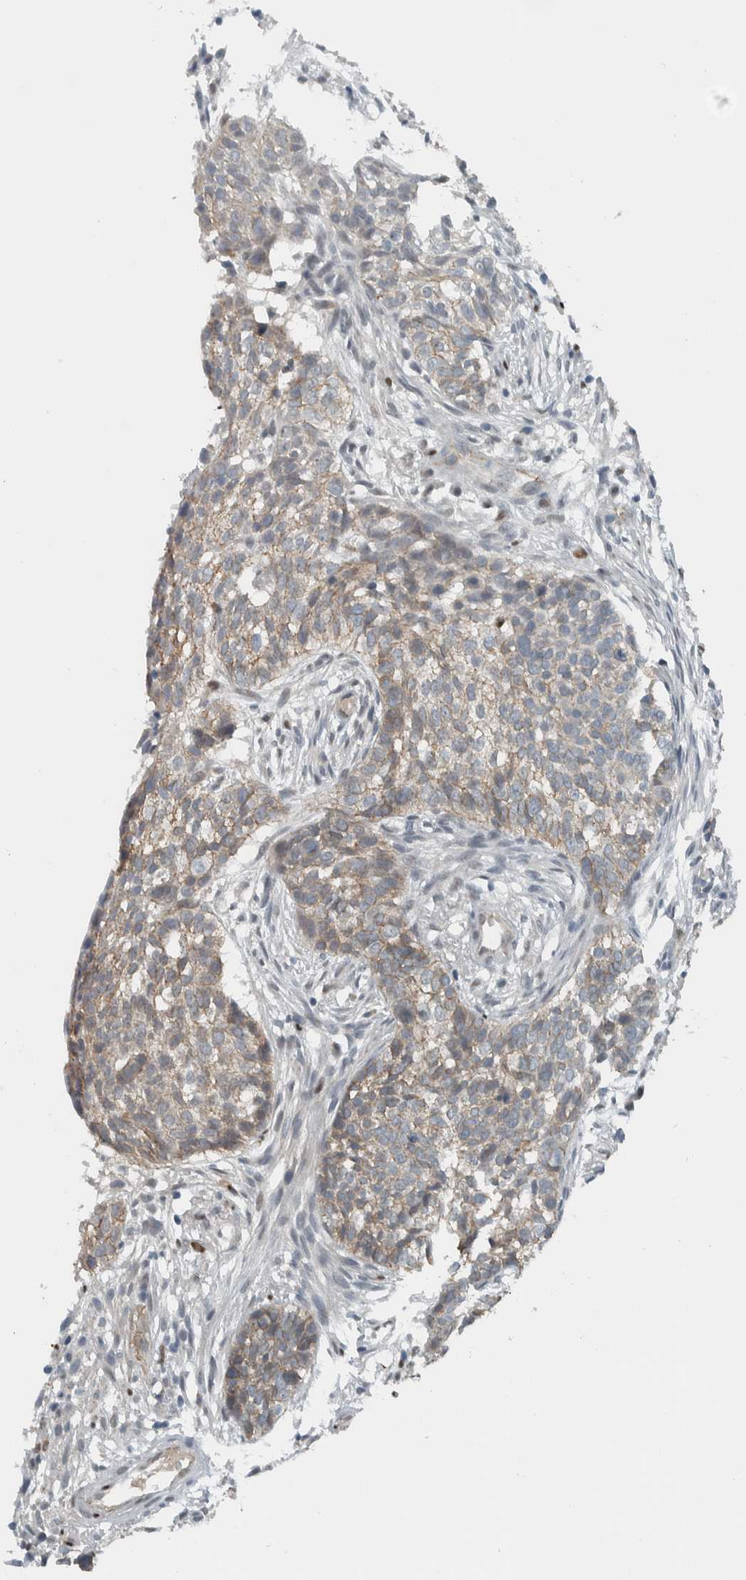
{"staining": {"intensity": "weak", "quantity": "25%-75%", "location": "cytoplasmic/membranous"}, "tissue": "skin cancer", "cell_type": "Tumor cells", "image_type": "cancer", "snomed": [{"axis": "morphology", "description": "Basal cell carcinoma"}, {"axis": "topography", "description": "Skin"}], "caption": "Skin basal cell carcinoma stained with IHC displays weak cytoplasmic/membranous expression in approximately 25%-75% of tumor cells.", "gene": "ADPRM", "patient": {"sex": "male", "age": 85}}